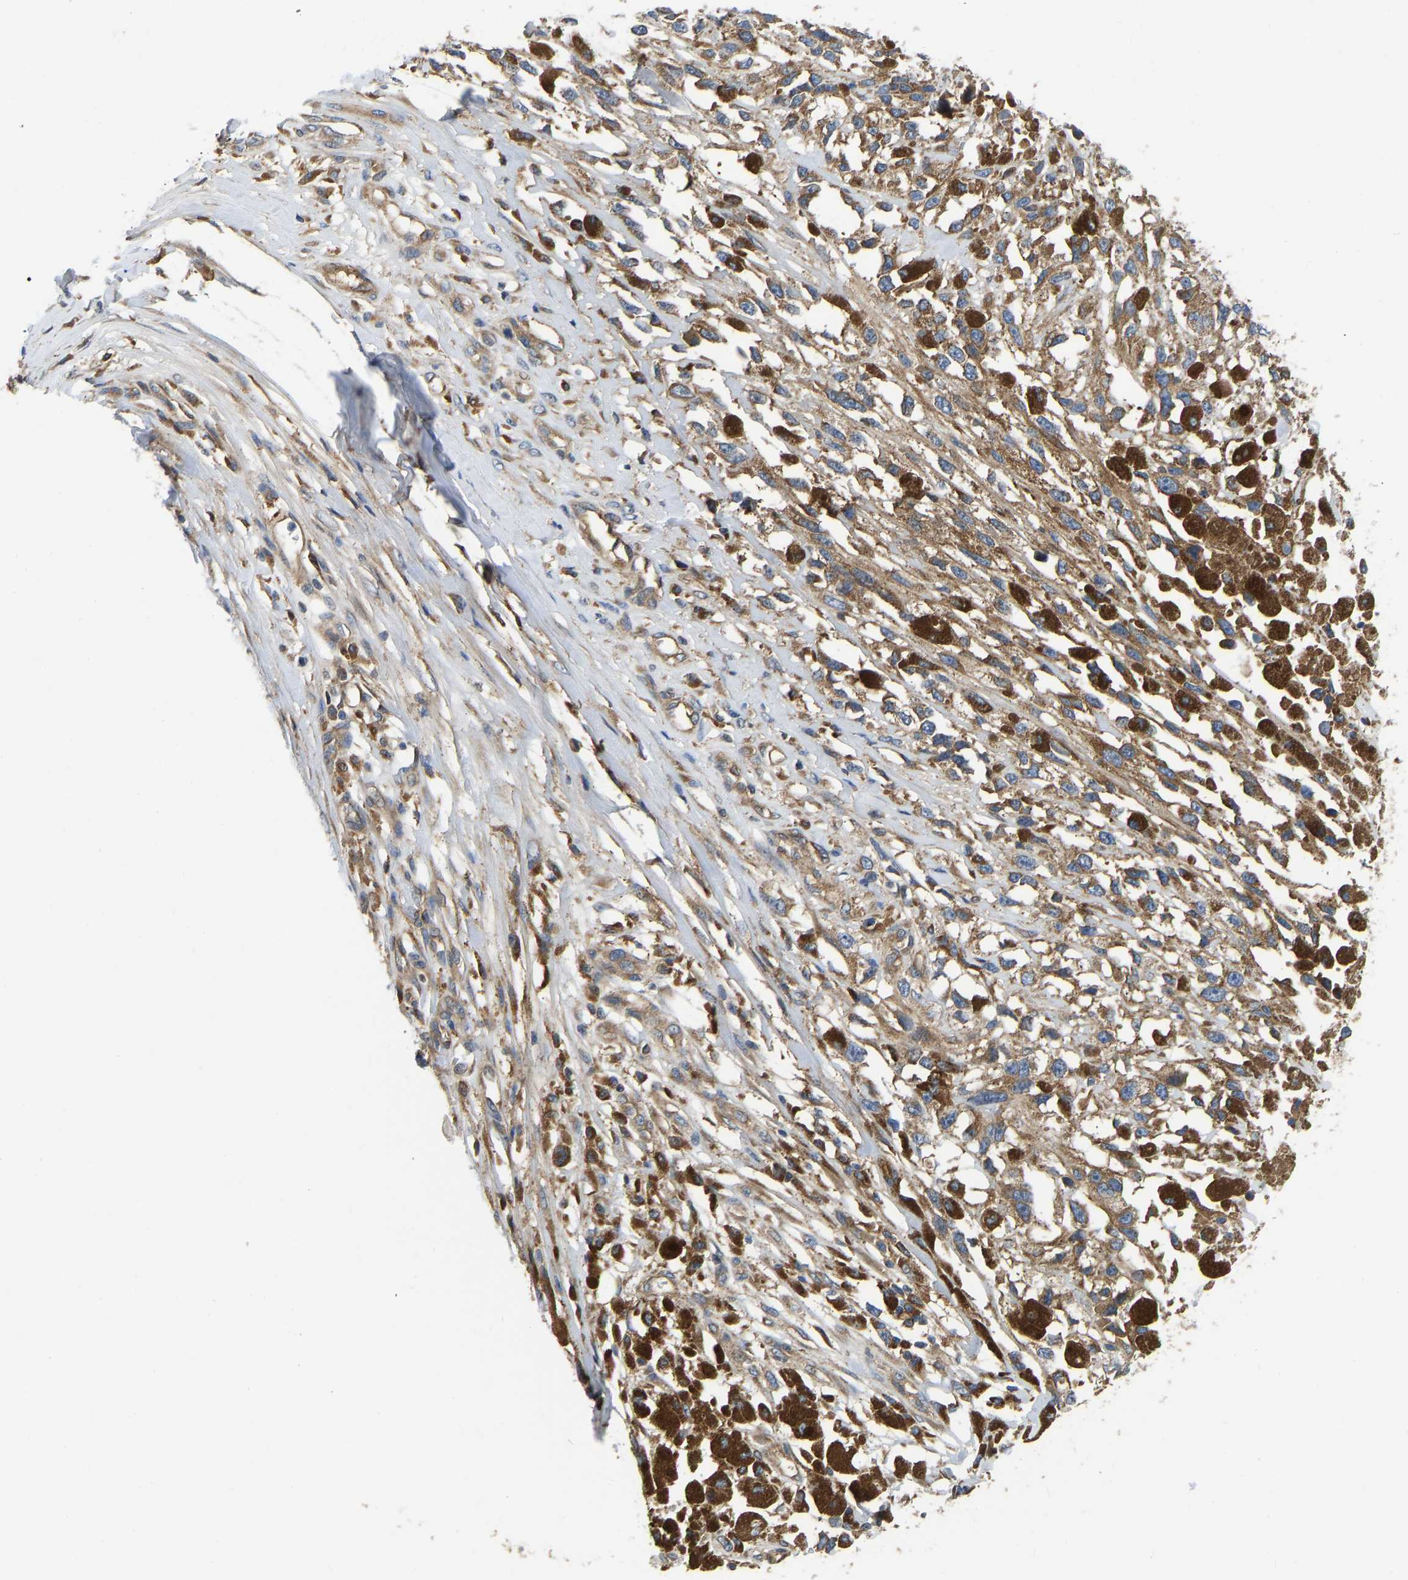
{"staining": {"intensity": "moderate", "quantity": ">75%", "location": "cytoplasmic/membranous"}, "tissue": "melanoma", "cell_type": "Tumor cells", "image_type": "cancer", "snomed": [{"axis": "morphology", "description": "Malignant melanoma, Metastatic site"}, {"axis": "topography", "description": "Lymph node"}], "caption": "The micrograph displays a brown stain indicating the presence of a protein in the cytoplasmic/membranous of tumor cells in malignant melanoma (metastatic site).", "gene": "FLNB", "patient": {"sex": "male", "age": 59}}